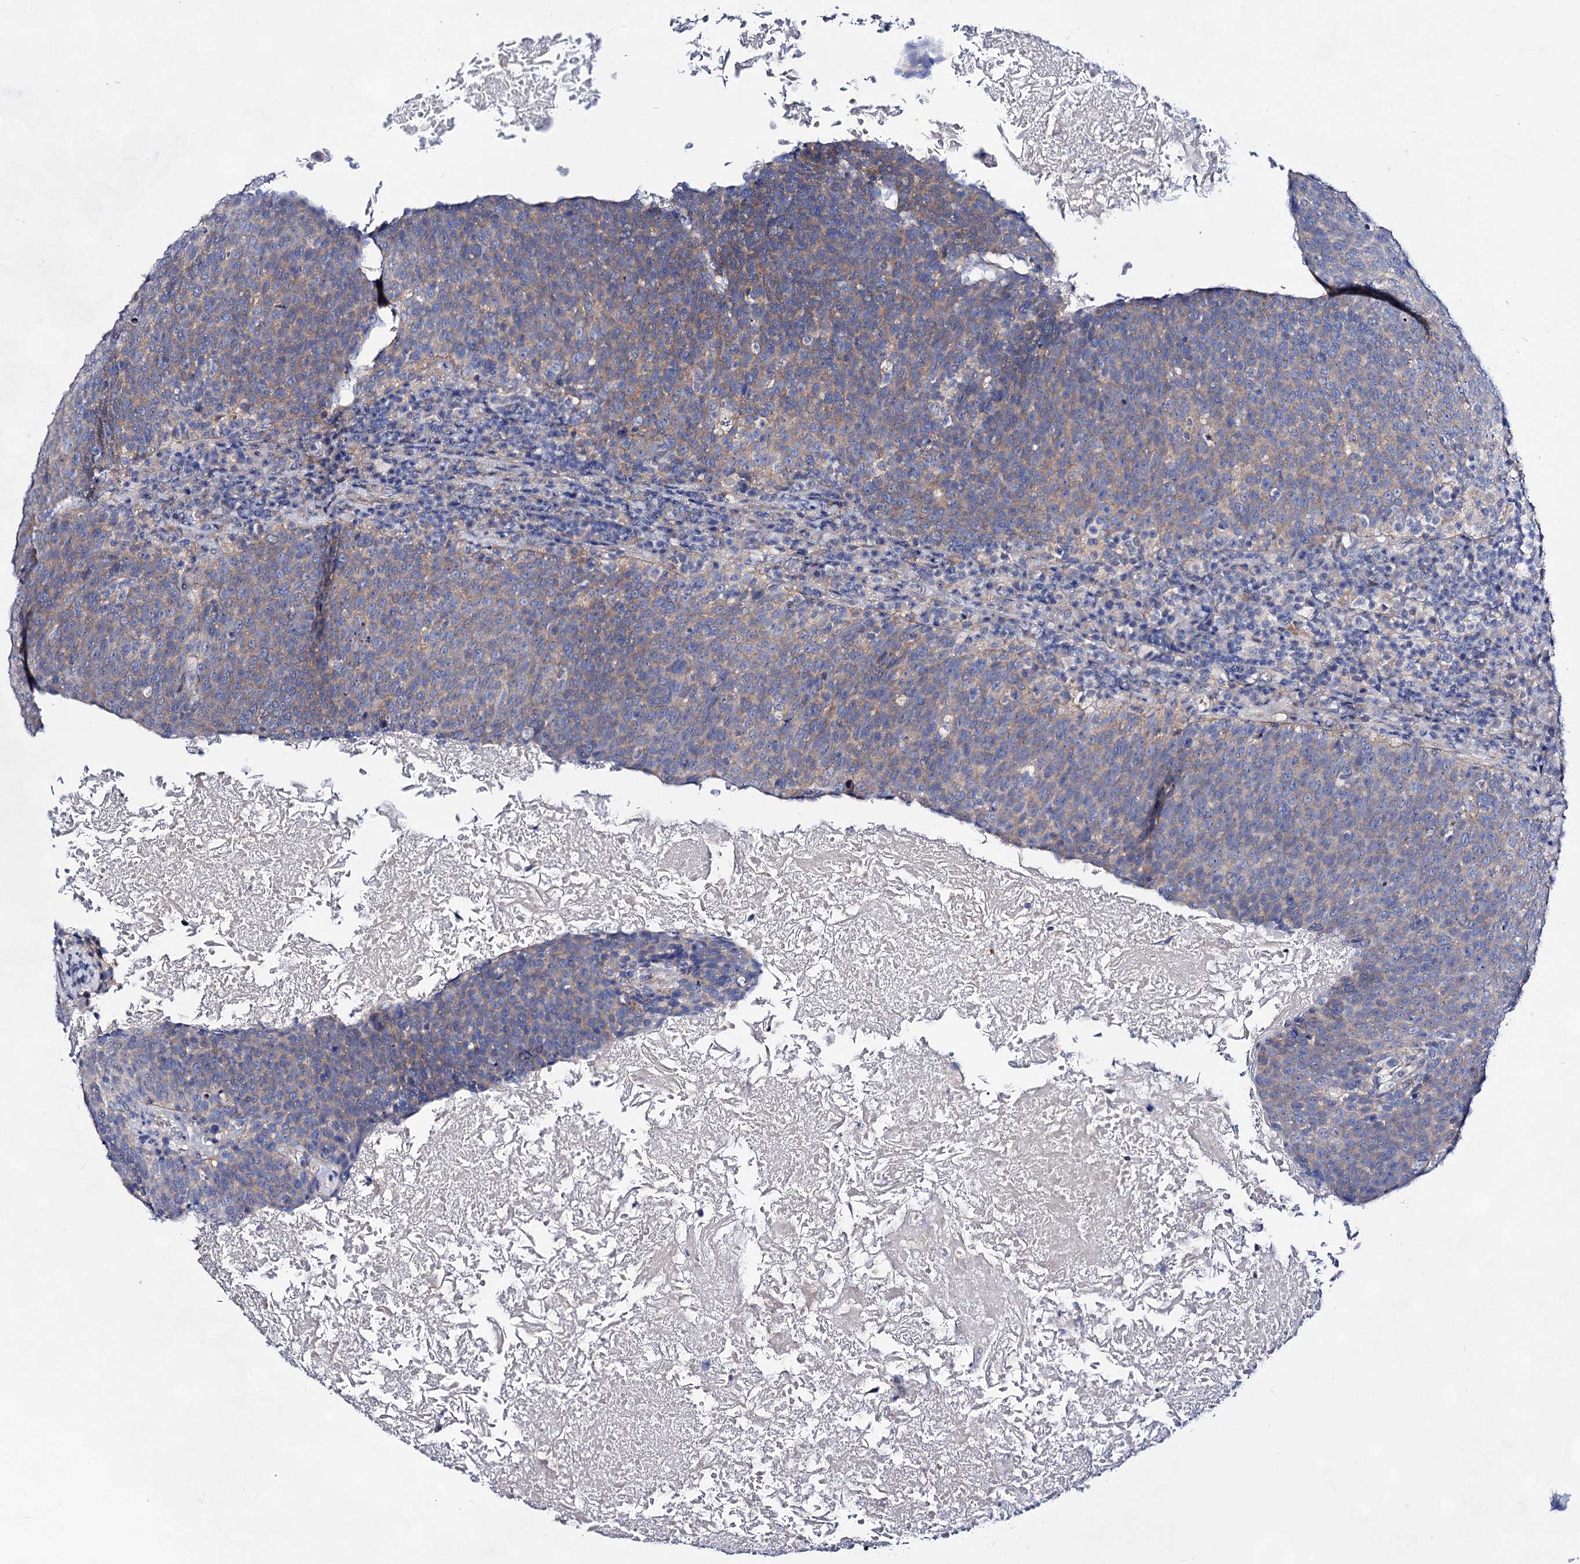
{"staining": {"intensity": "weak", "quantity": "25%-75%", "location": "cytoplasmic/membranous"}, "tissue": "head and neck cancer", "cell_type": "Tumor cells", "image_type": "cancer", "snomed": [{"axis": "morphology", "description": "Squamous cell carcinoma, NOS"}, {"axis": "morphology", "description": "Squamous cell carcinoma, metastatic, NOS"}, {"axis": "topography", "description": "Lymph node"}, {"axis": "topography", "description": "Head-Neck"}], "caption": "Tumor cells display low levels of weak cytoplasmic/membranous positivity in about 25%-75% of cells in human metastatic squamous cell carcinoma (head and neck). The staining was performed using DAB, with brown indicating positive protein expression. Nuclei are stained blue with hematoxylin.", "gene": "PLIN1", "patient": {"sex": "male", "age": 62}}